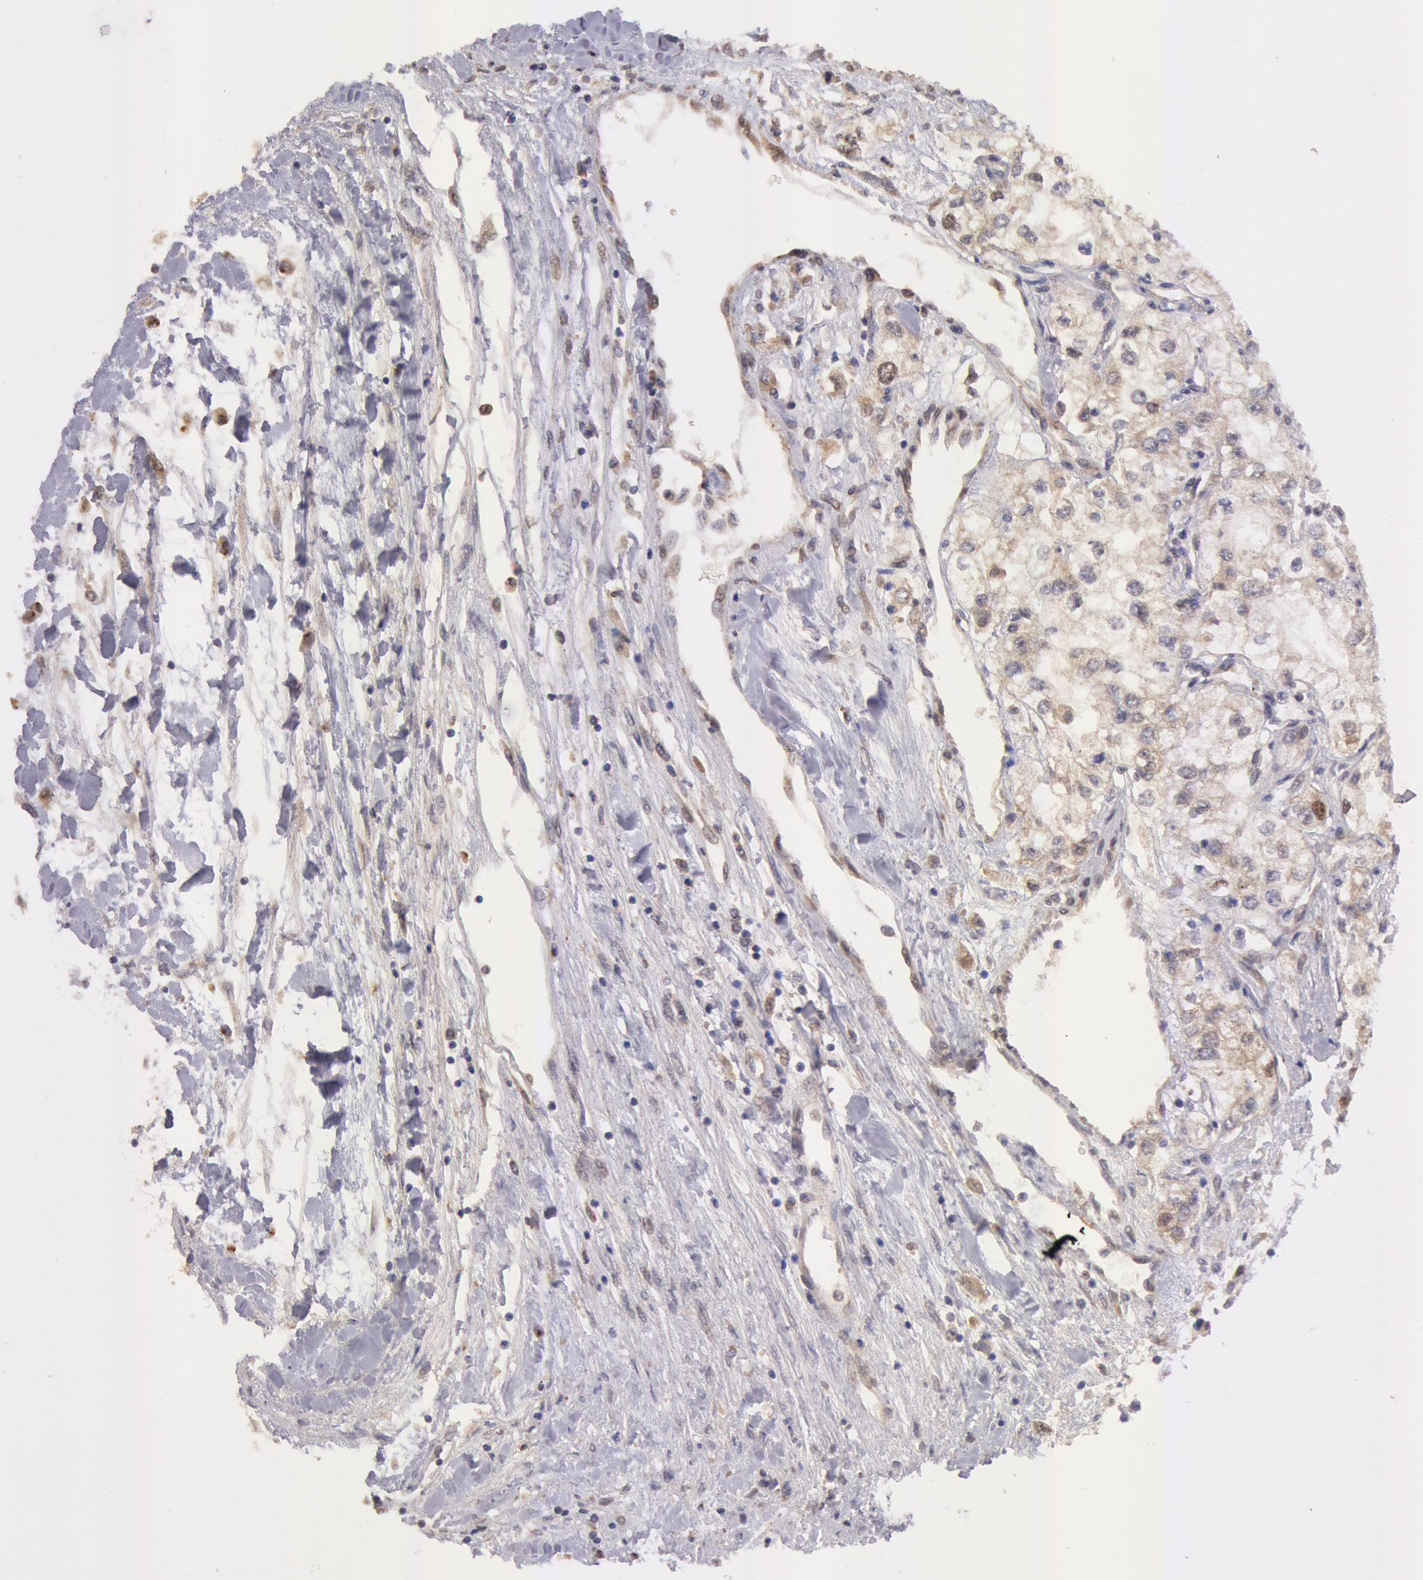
{"staining": {"intensity": "weak", "quantity": "25%-75%", "location": "cytoplasmic/membranous"}, "tissue": "renal cancer", "cell_type": "Tumor cells", "image_type": "cancer", "snomed": [{"axis": "morphology", "description": "Adenocarcinoma, NOS"}, {"axis": "topography", "description": "Kidney"}], "caption": "The micrograph reveals immunohistochemical staining of renal adenocarcinoma. There is weak cytoplasmic/membranous expression is appreciated in approximately 25%-75% of tumor cells.", "gene": "COMT", "patient": {"sex": "male", "age": 57}}